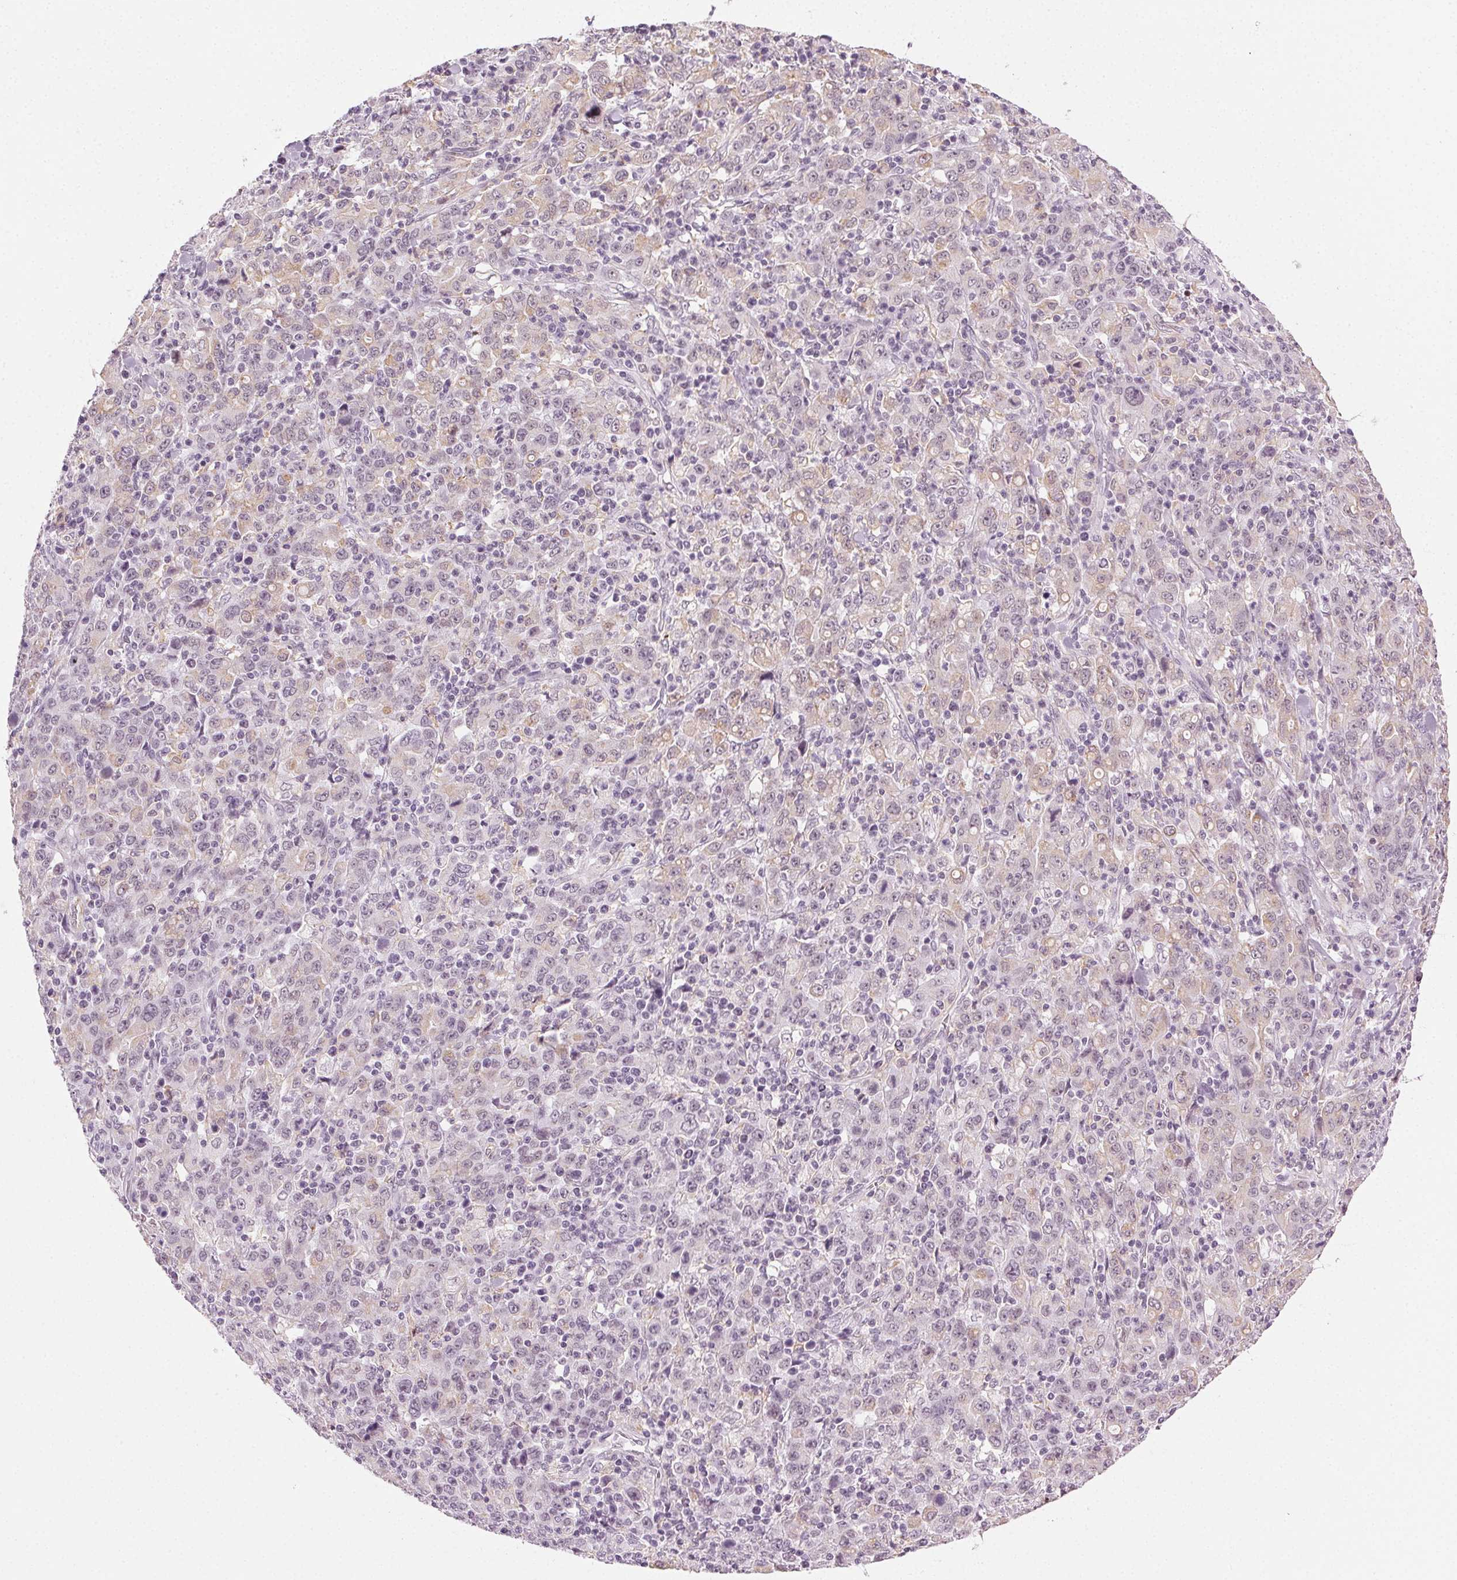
{"staining": {"intensity": "weak", "quantity": "<25%", "location": "cytoplasmic/membranous"}, "tissue": "stomach cancer", "cell_type": "Tumor cells", "image_type": "cancer", "snomed": [{"axis": "morphology", "description": "Adenocarcinoma, NOS"}, {"axis": "topography", "description": "Stomach, upper"}], "caption": "Immunohistochemistry (IHC) micrograph of neoplastic tissue: human stomach adenocarcinoma stained with DAB shows no significant protein expression in tumor cells. (Immunohistochemistry, brightfield microscopy, high magnification).", "gene": "AIF1L", "patient": {"sex": "male", "age": 69}}